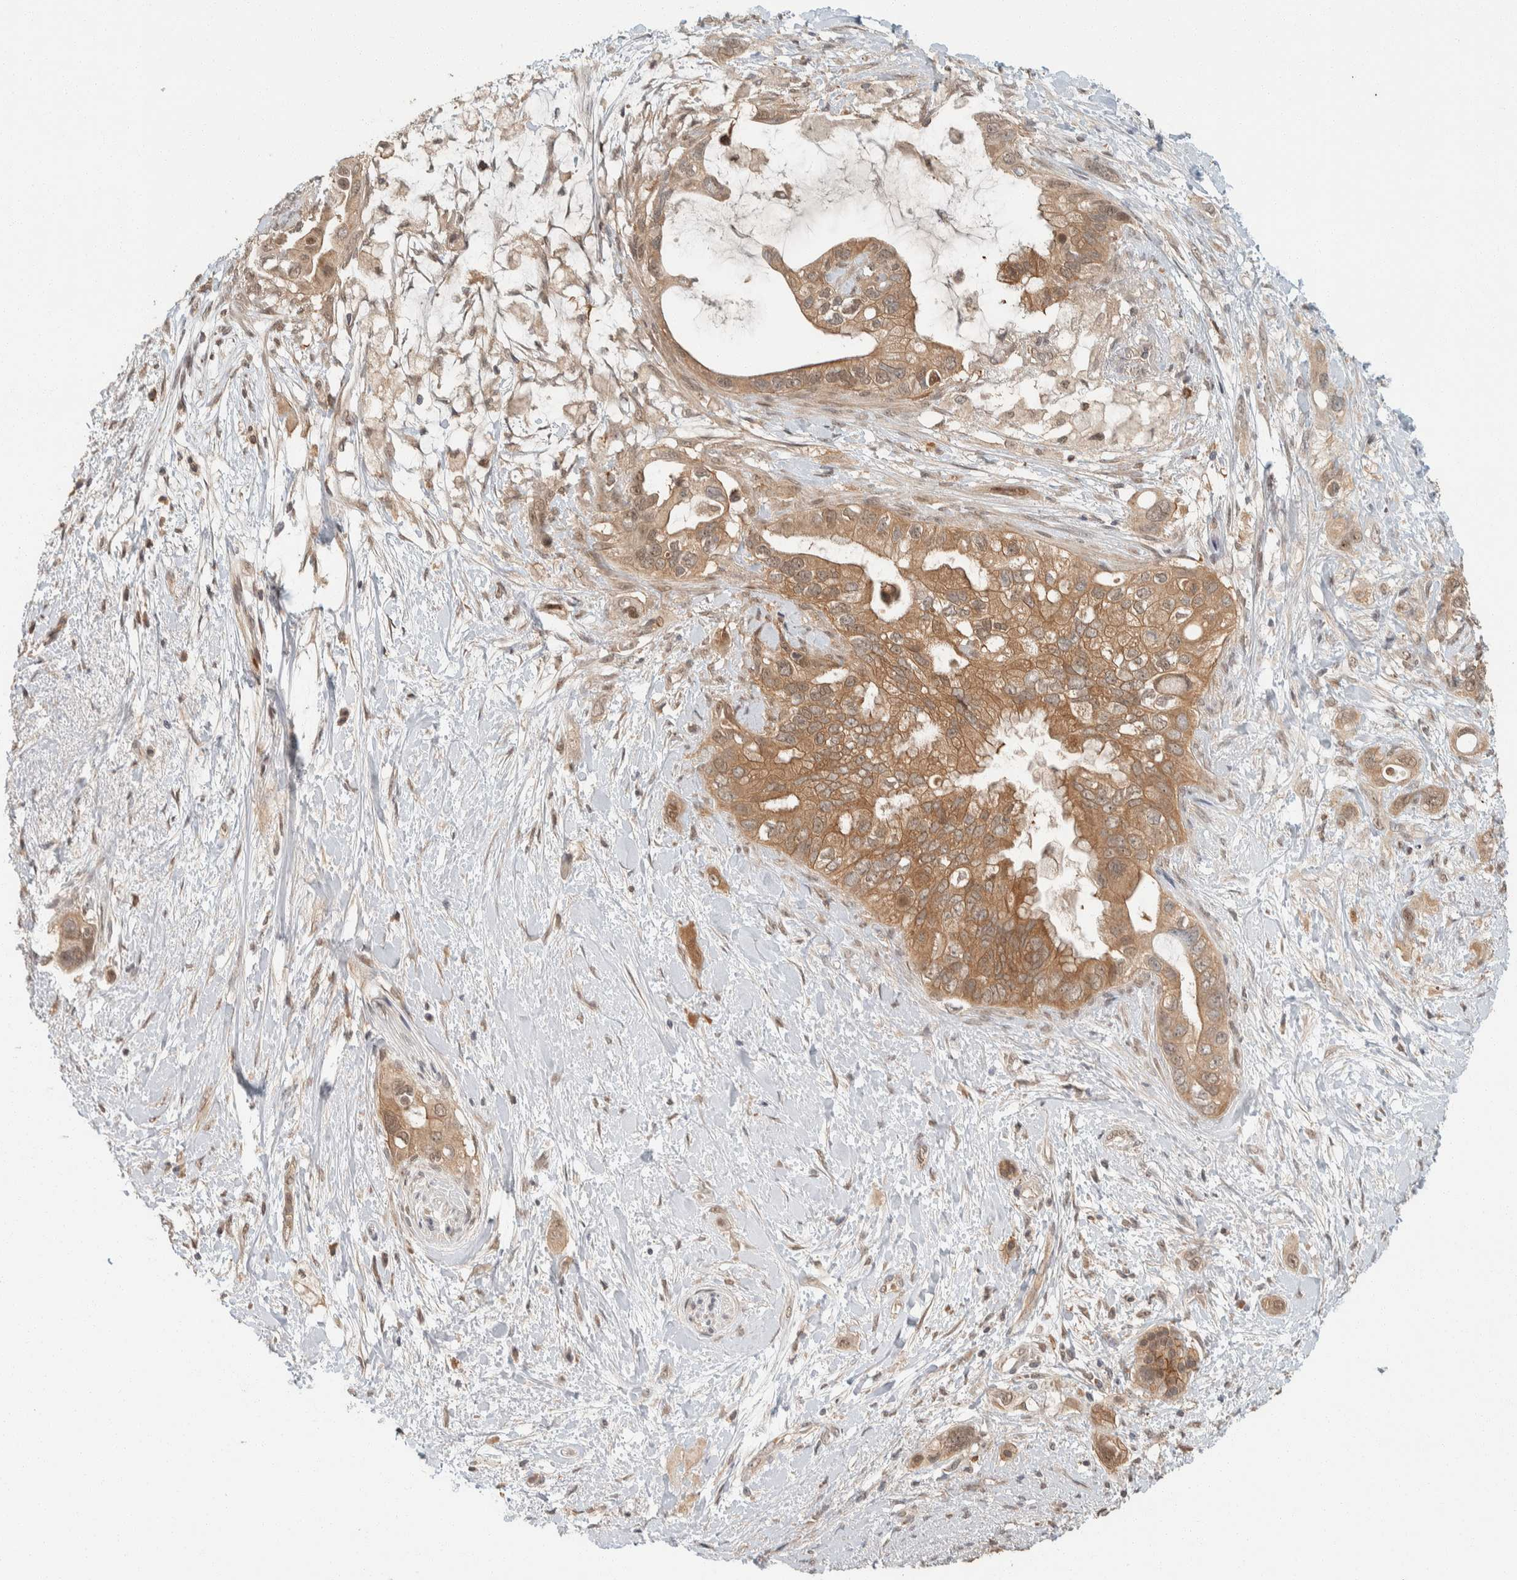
{"staining": {"intensity": "moderate", "quantity": ">75%", "location": "cytoplasmic/membranous,nuclear"}, "tissue": "pancreatic cancer", "cell_type": "Tumor cells", "image_type": "cancer", "snomed": [{"axis": "morphology", "description": "Adenocarcinoma, NOS"}, {"axis": "topography", "description": "Pancreas"}], "caption": "The immunohistochemical stain highlights moderate cytoplasmic/membranous and nuclear expression in tumor cells of pancreatic adenocarcinoma tissue. The protein is shown in brown color, while the nuclei are stained blue.", "gene": "ZNF567", "patient": {"sex": "female", "age": 56}}